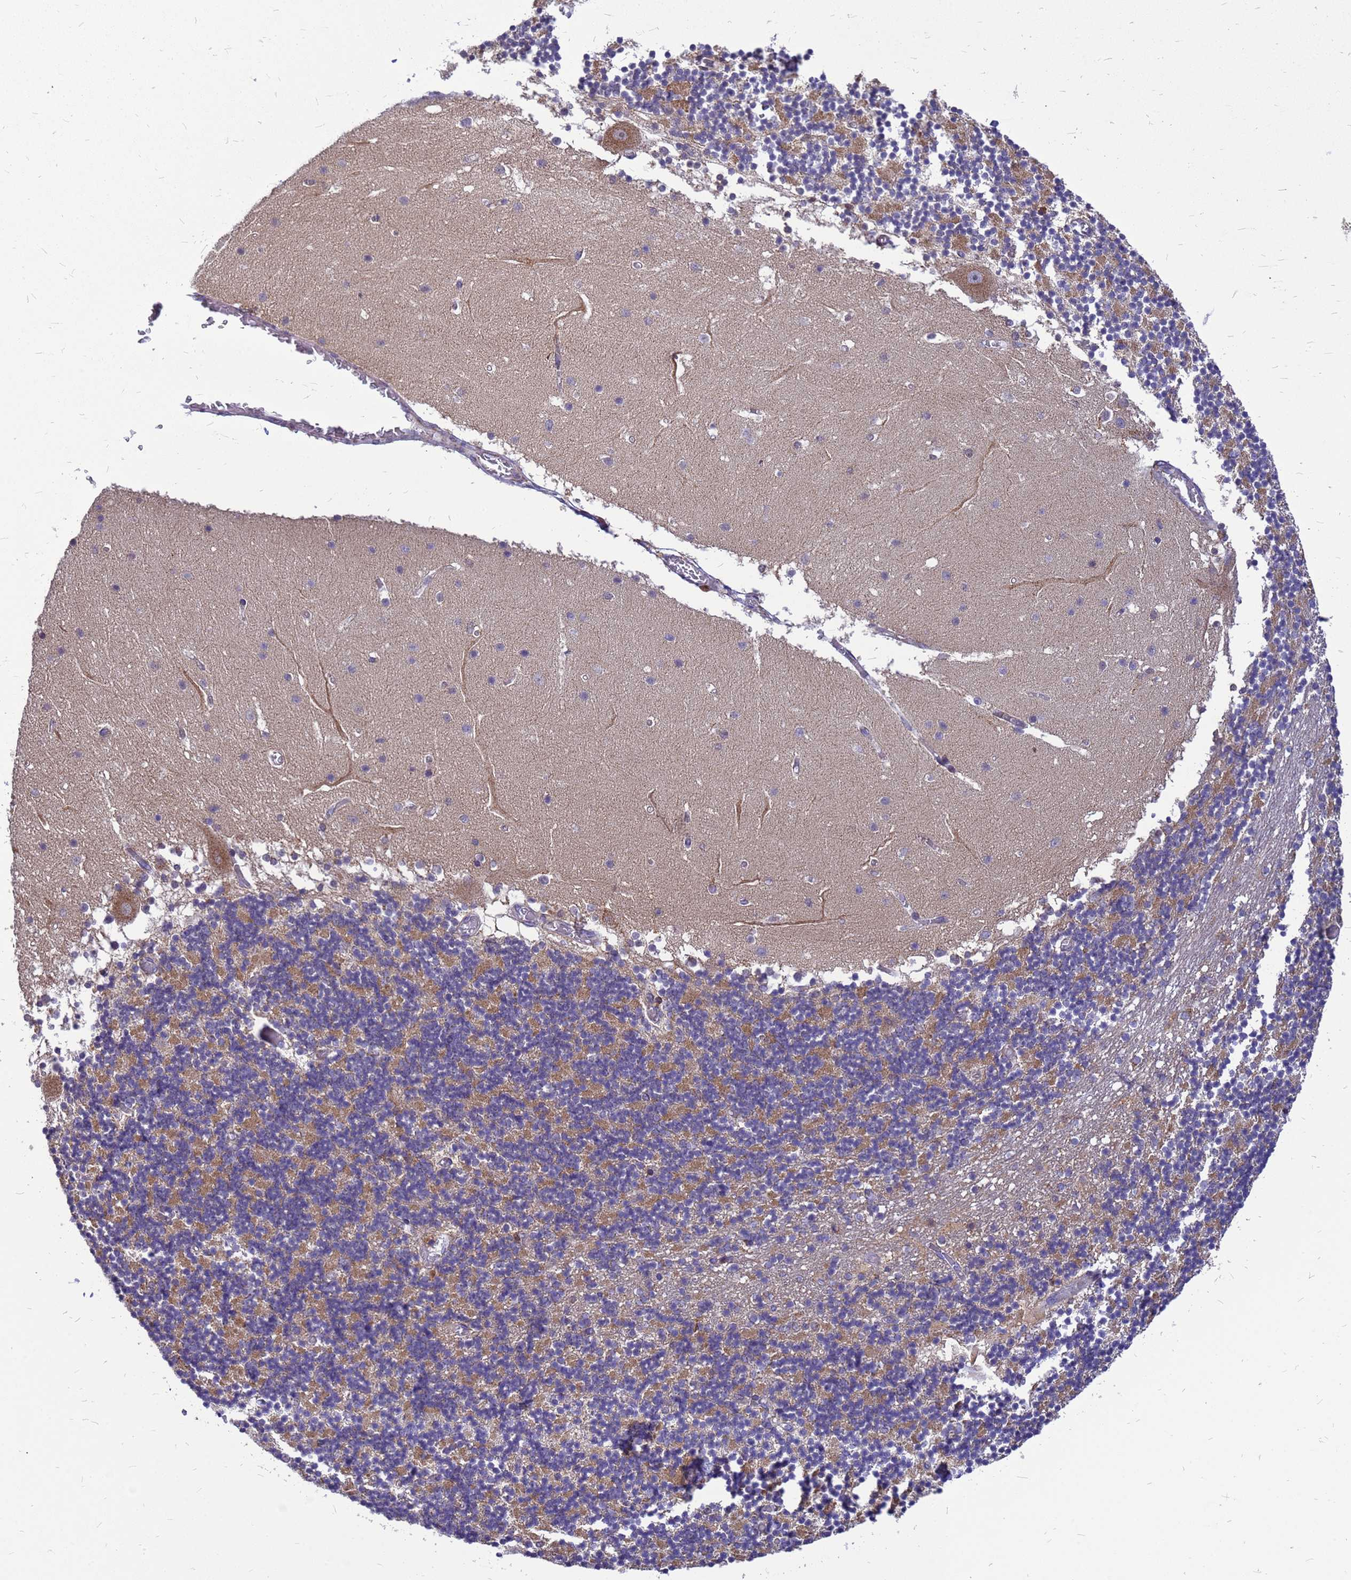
{"staining": {"intensity": "moderate", "quantity": "25%-75%", "location": "cytoplasmic/membranous"}, "tissue": "cerebellum", "cell_type": "Cells in granular layer", "image_type": "normal", "snomed": [{"axis": "morphology", "description": "Normal tissue, NOS"}, {"axis": "topography", "description": "Cerebellum"}], "caption": "An image of cerebellum stained for a protein reveals moderate cytoplasmic/membranous brown staining in cells in granular layer. Immunohistochemistry (ihc) stains the protein of interest in brown and the nuclei are stained blue.", "gene": "CMC4", "patient": {"sex": "female", "age": 28}}